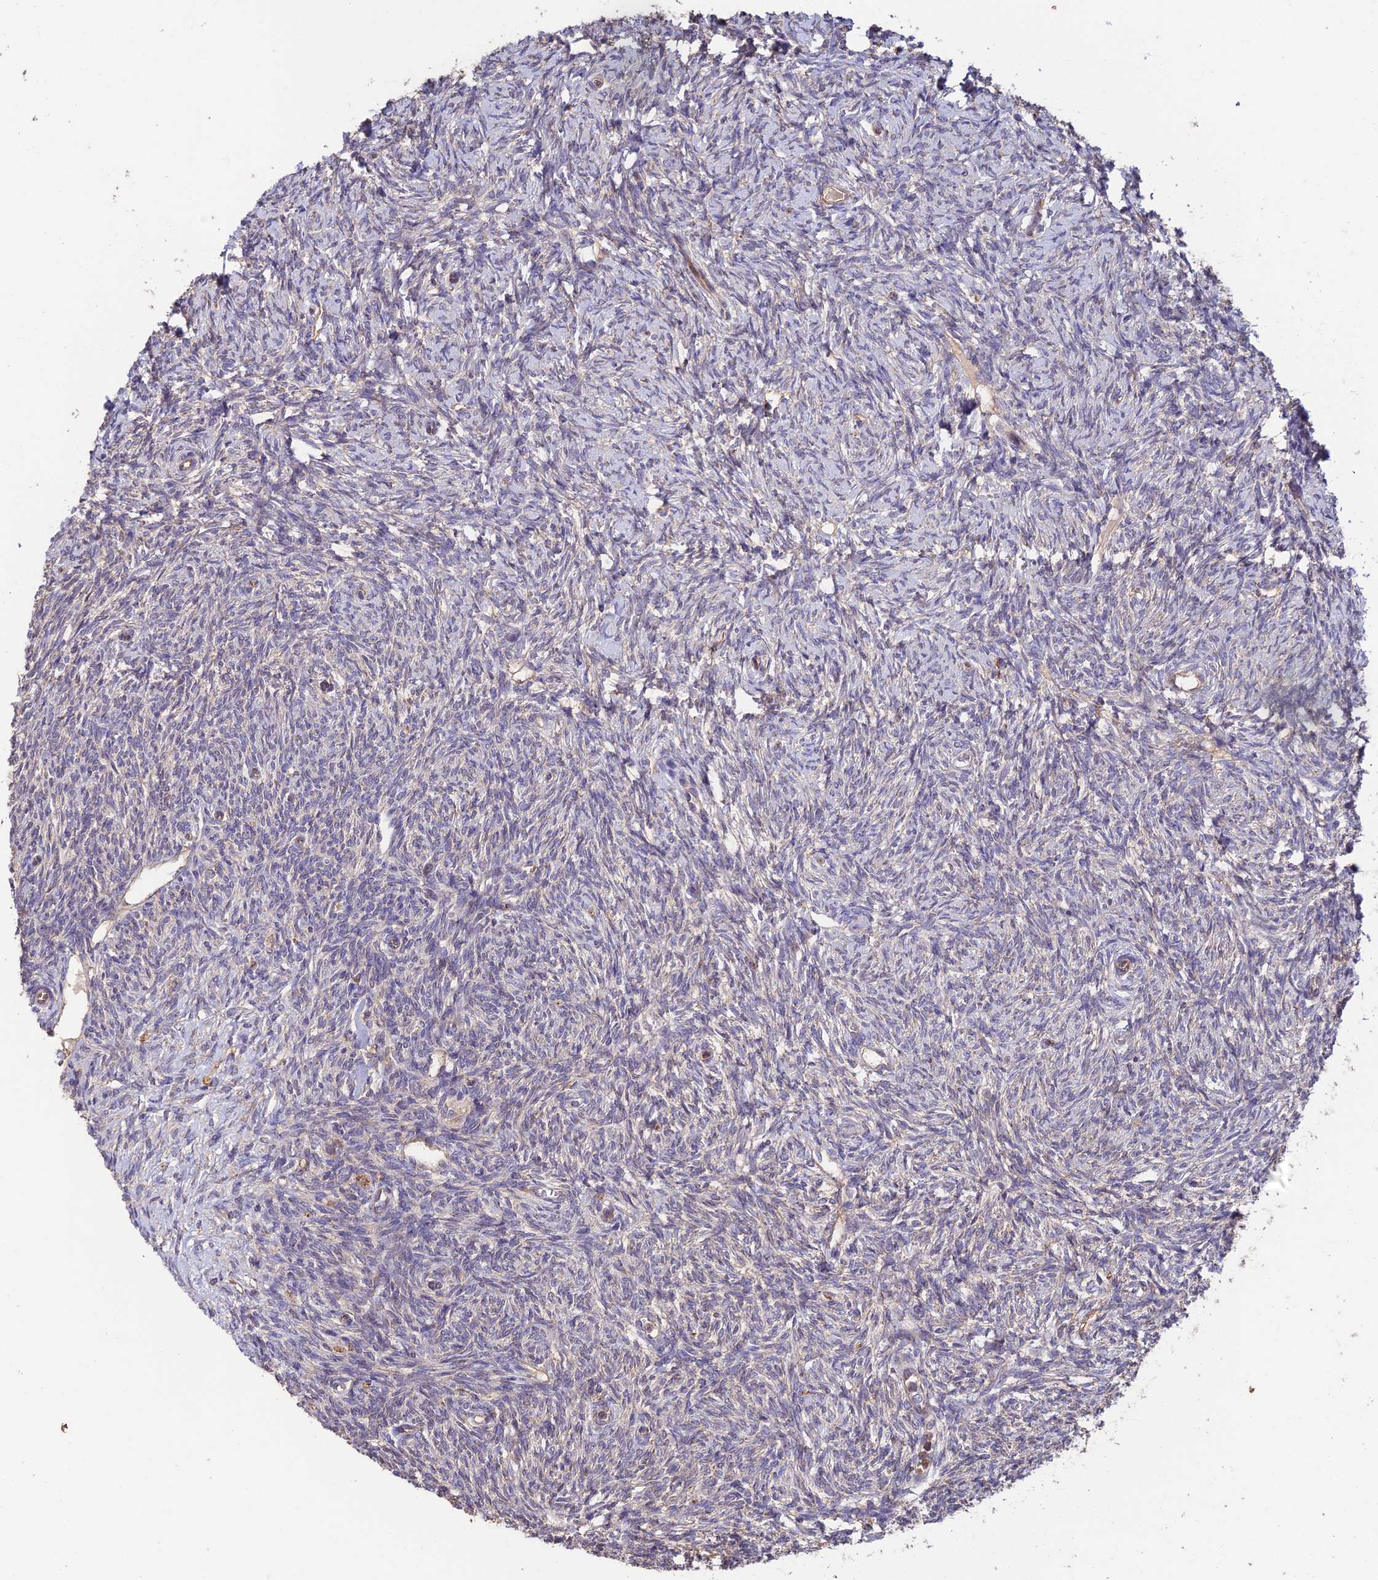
{"staining": {"intensity": "moderate", "quantity": ">75%", "location": "cytoplasmic/membranous"}, "tissue": "ovary", "cell_type": "Follicle cells", "image_type": "normal", "snomed": [{"axis": "morphology", "description": "Normal tissue, NOS"}, {"axis": "morphology", "description": "Cyst, NOS"}, {"axis": "topography", "description": "Ovary"}], "caption": "Immunohistochemistry (IHC) staining of unremarkable ovary, which shows medium levels of moderate cytoplasmic/membranous positivity in approximately >75% of follicle cells indicating moderate cytoplasmic/membranous protein staining. The staining was performed using DAB (3,3'-diaminobenzidine) (brown) for protein detection and nuclei were counterstained in hematoxylin (blue).", "gene": "EMC3", "patient": {"sex": "female", "age": 33}}